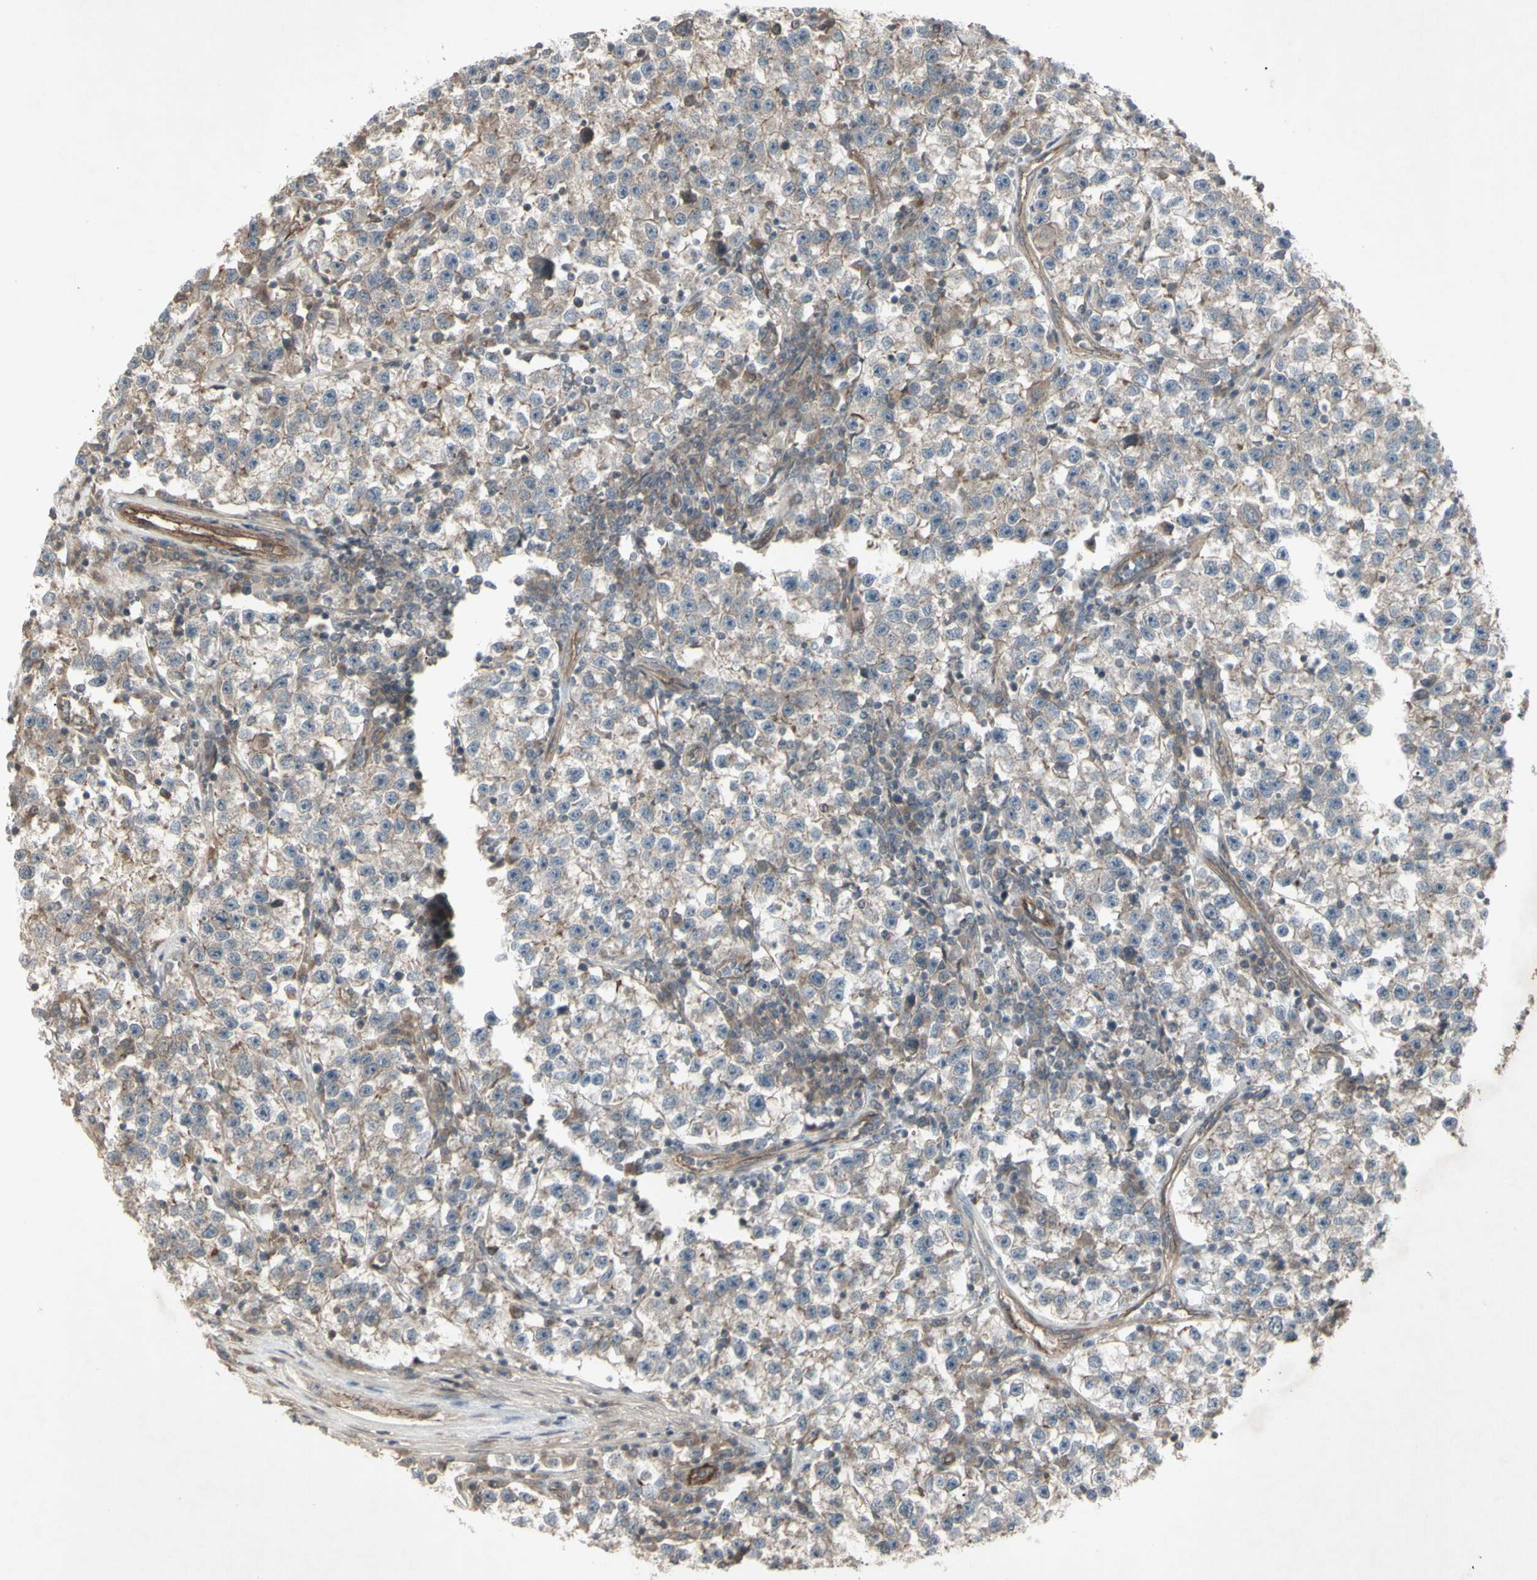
{"staining": {"intensity": "weak", "quantity": ">75%", "location": "cytoplasmic/membranous"}, "tissue": "testis cancer", "cell_type": "Tumor cells", "image_type": "cancer", "snomed": [{"axis": "morphology", "description": "Seminoma, NOS"}, {"axis": "topography", "description": "Testis"}], "caption": "Tumor cells show low levels of weak cytoplasmic/membranous staining in approximately >75% of cells in testis cancer.", "gene": "JAG1", "patient": {"sex": "male", "age": 22}}